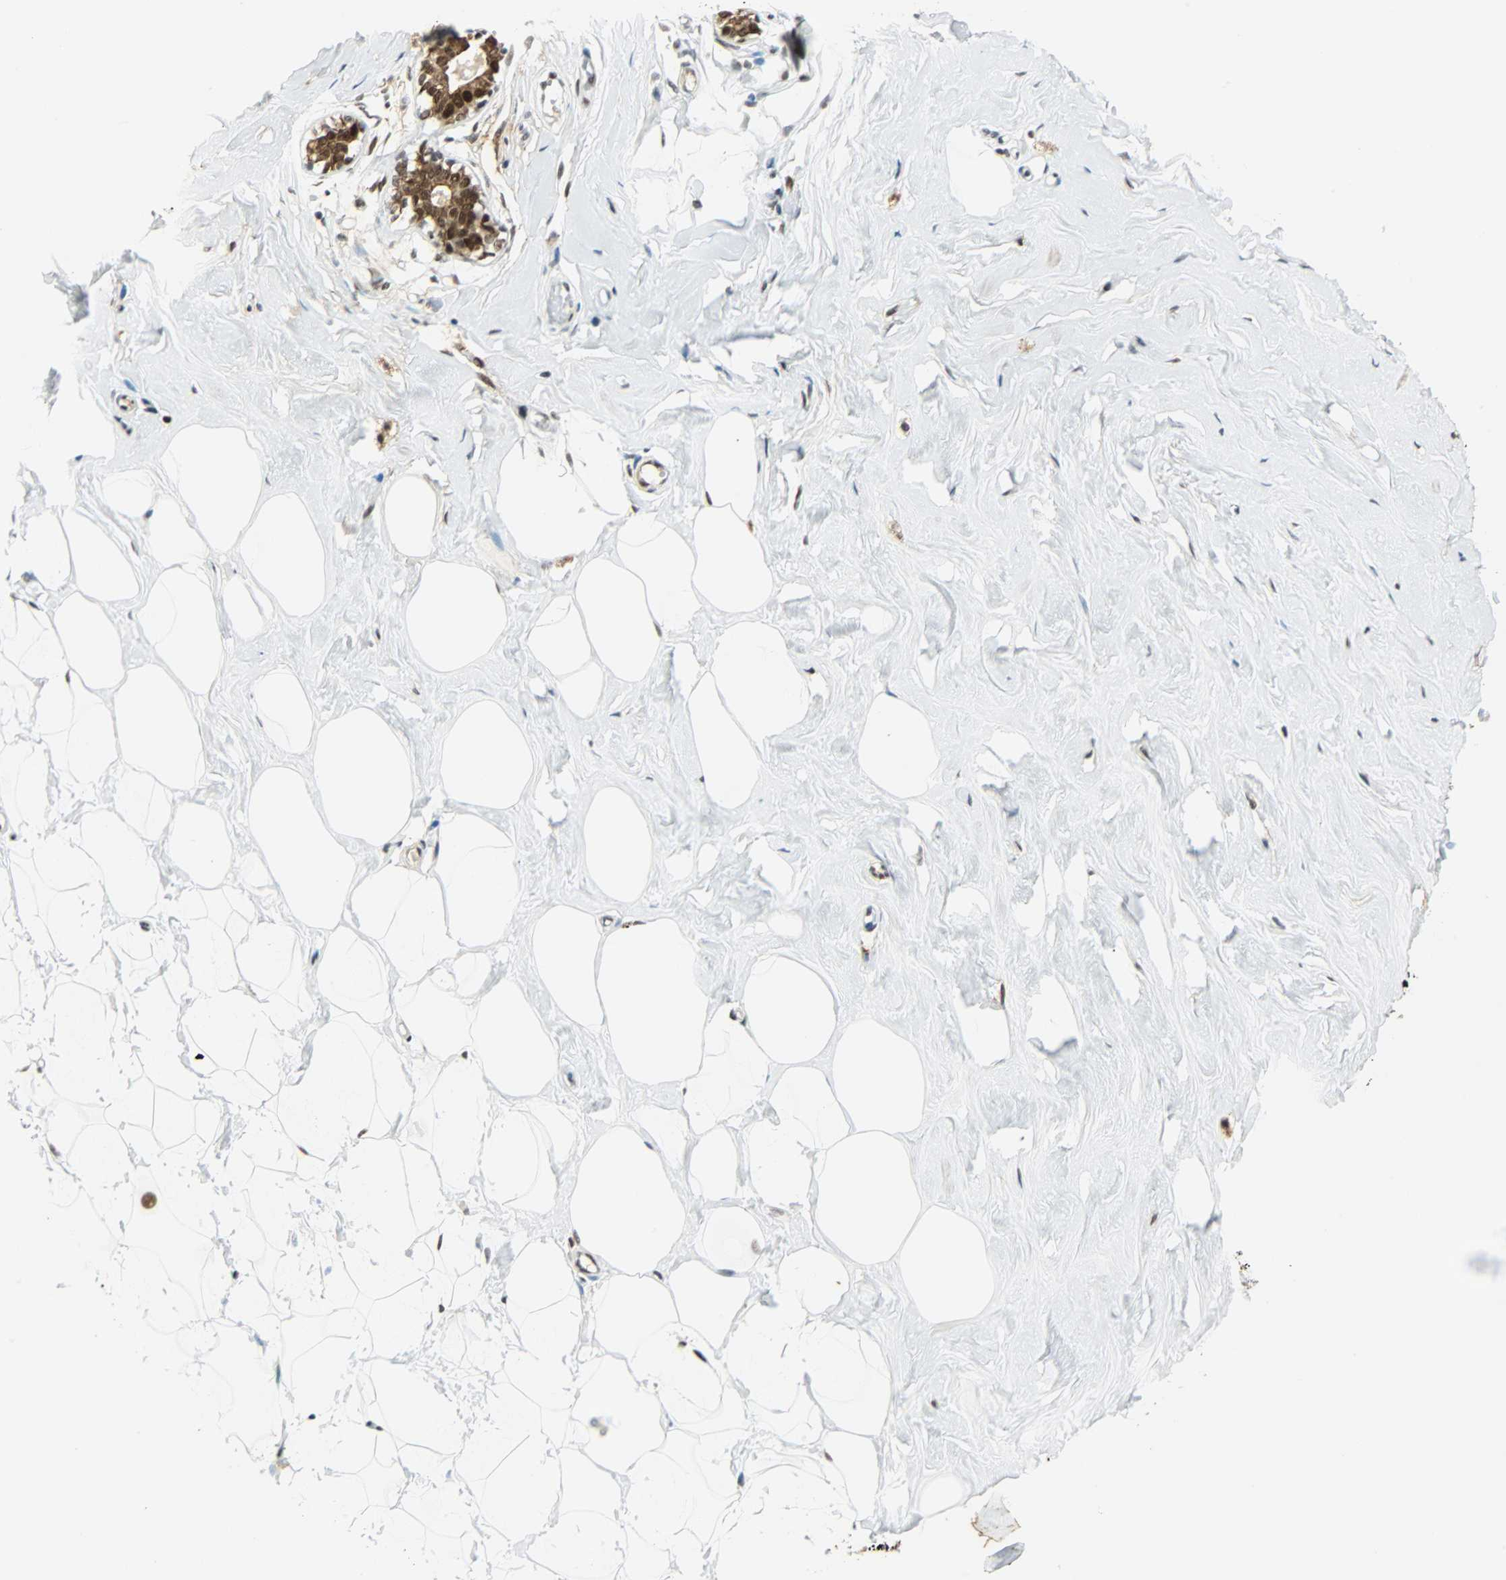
{"staining": {"intensity": "weak", "quantity": ">75%", "location": "nuclear"}, "tissue": "breast", "cell_type": "Adipocytes", "image_type": "normal", "snomed": [{"axis": "morphology", "description": "Normal tissue, NOS"}, {"axis": "topography", "description": "Breast"}], "caption": "The histopathology image shows immunohistochemical staining of benign breast. There is weak nuclear positivity is seen in approximately >75% of adipocytes.", "gene": "NELFE", "patient": {"sex": "female", "age": 23}}